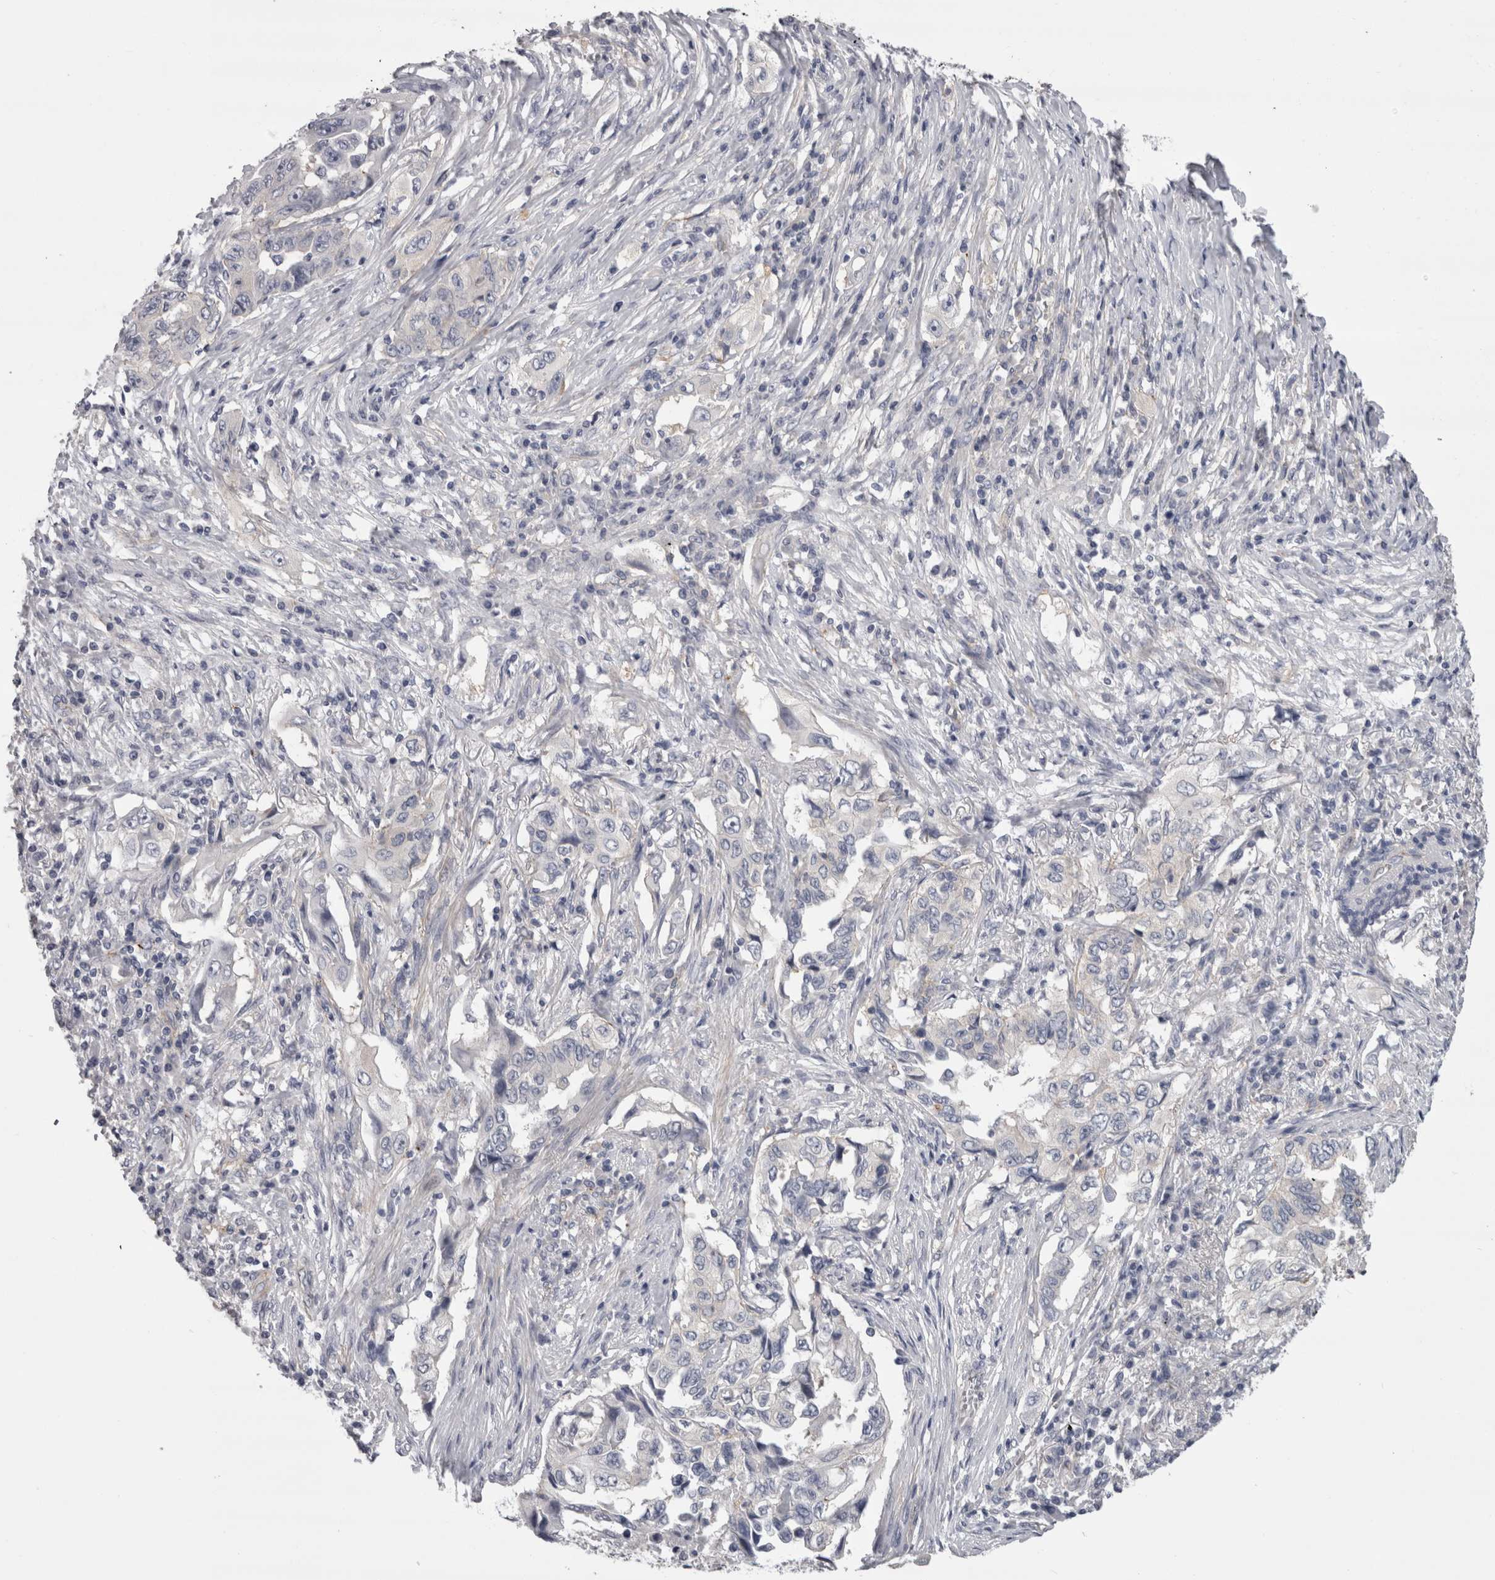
{"staining": {"intensity": "negative", "quantity": "none", "location": "none"}, "tissue": "lung cancer", "cell_type": "Tumor cells", "image_type": "cancer", "snomed": [{"axis": "morphology", "description": "Adenocarcinoma, NOS"}, {"axis": "topography", "description": "Lung"}], "caption": "This histopathology image is of adenocarcinoma (lung) stained with IHC to label a protein in brown with the nuclei are counter-stained blue. There is no positivity in tumor cells. (DAB (3,3'-diaminobenzidine) immunohistochemistry with hematoxylin counter stain).", "gene": "LYZL6", "patient": {"sex": "female", "age": 51}}